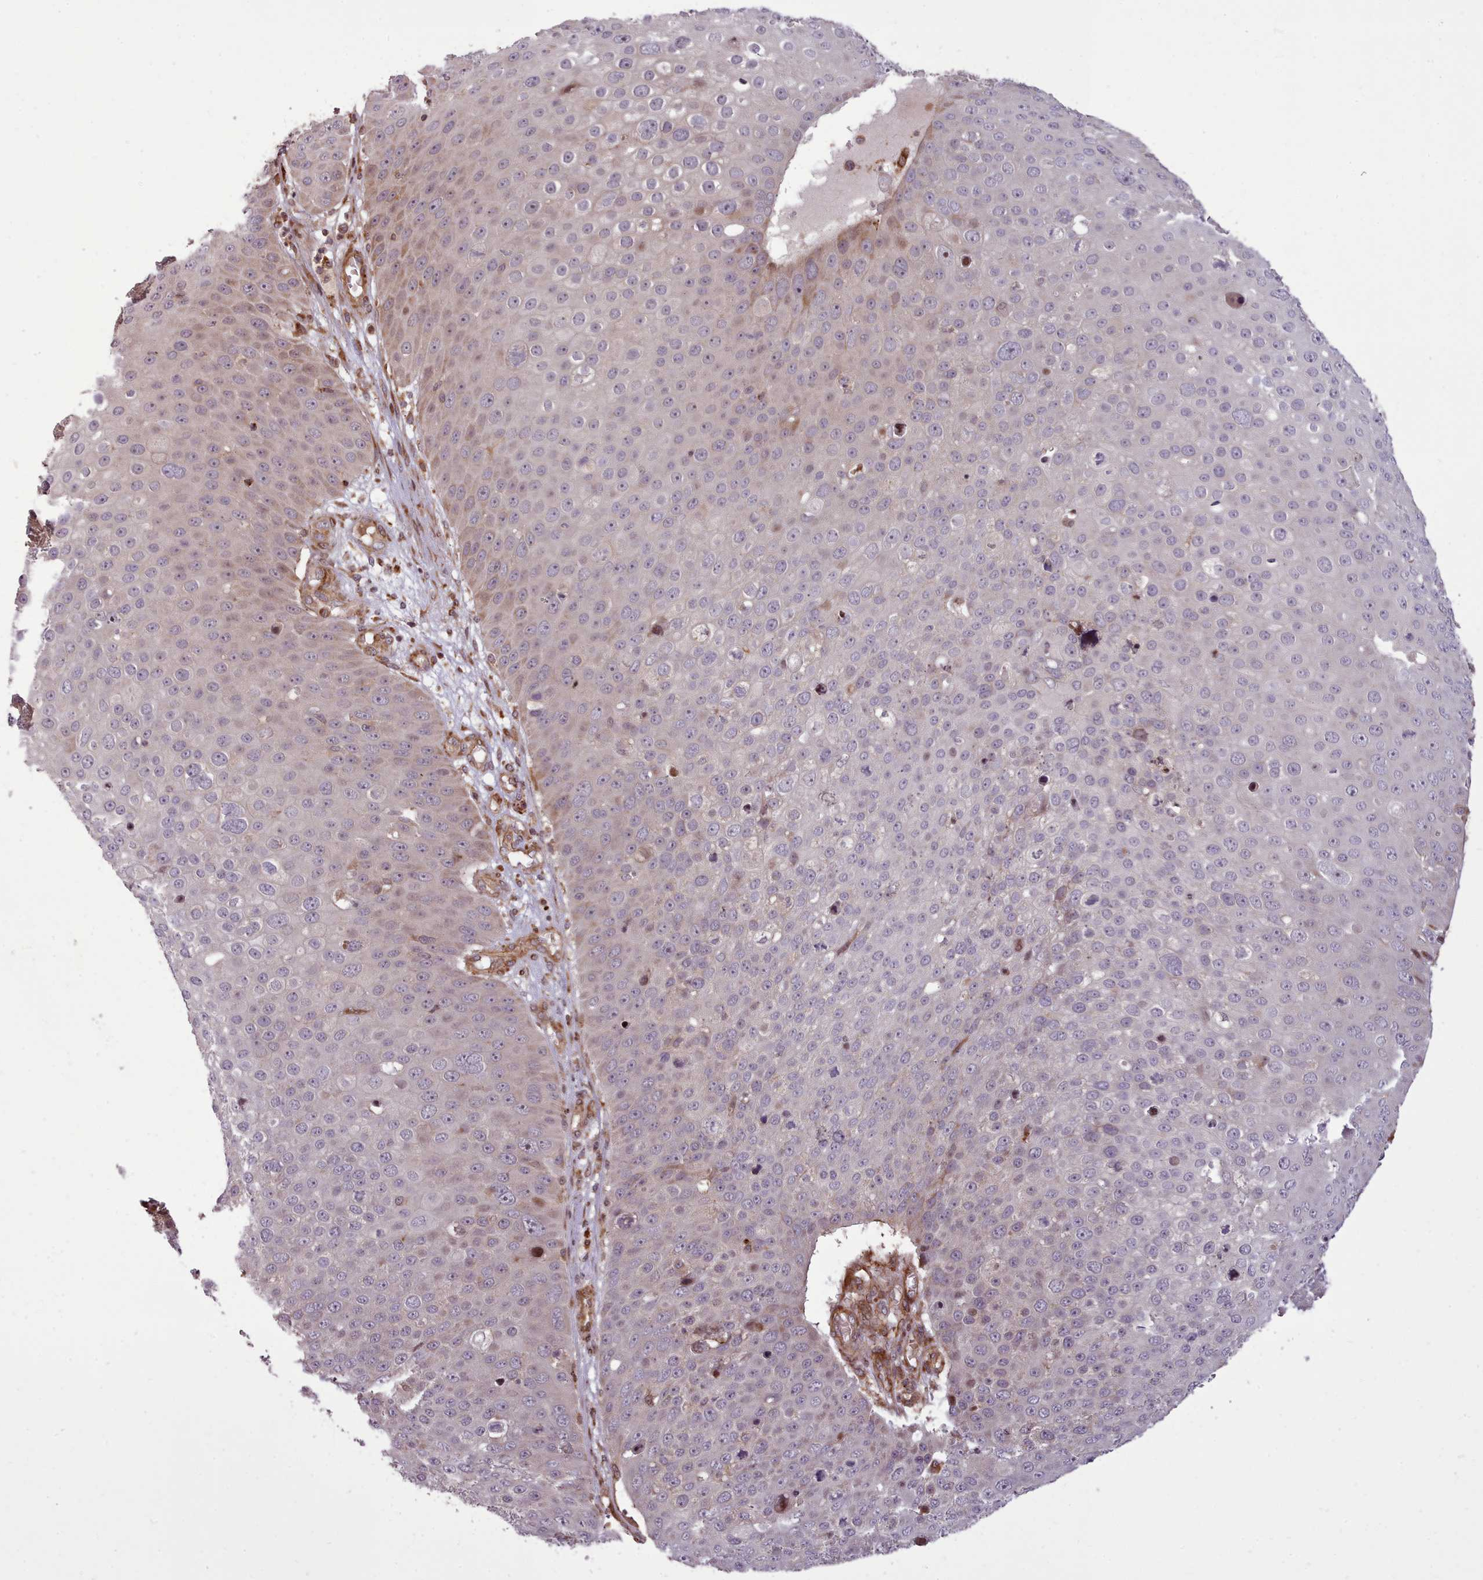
{"staining": {"intensity": "weak", "quantity": "<25%", "location": "cytoplasmic/membranous"}, "tissue": "skin cancer", "cell_type": "Tumor cells", "image_type": "cancer", "snomed": [{"axis": "morphology", "description": "Squamous cell carcinoma, NOS"}, {"axis": "topography", "description": "Skin"}], "caption": "Skin cancer (squamous cell carcinoma) was stained to show a protein in brown. There is no significant positivity in tumor cells.", "gene": "NLRP7", "patient": {"sex": "male", "age": 71}}